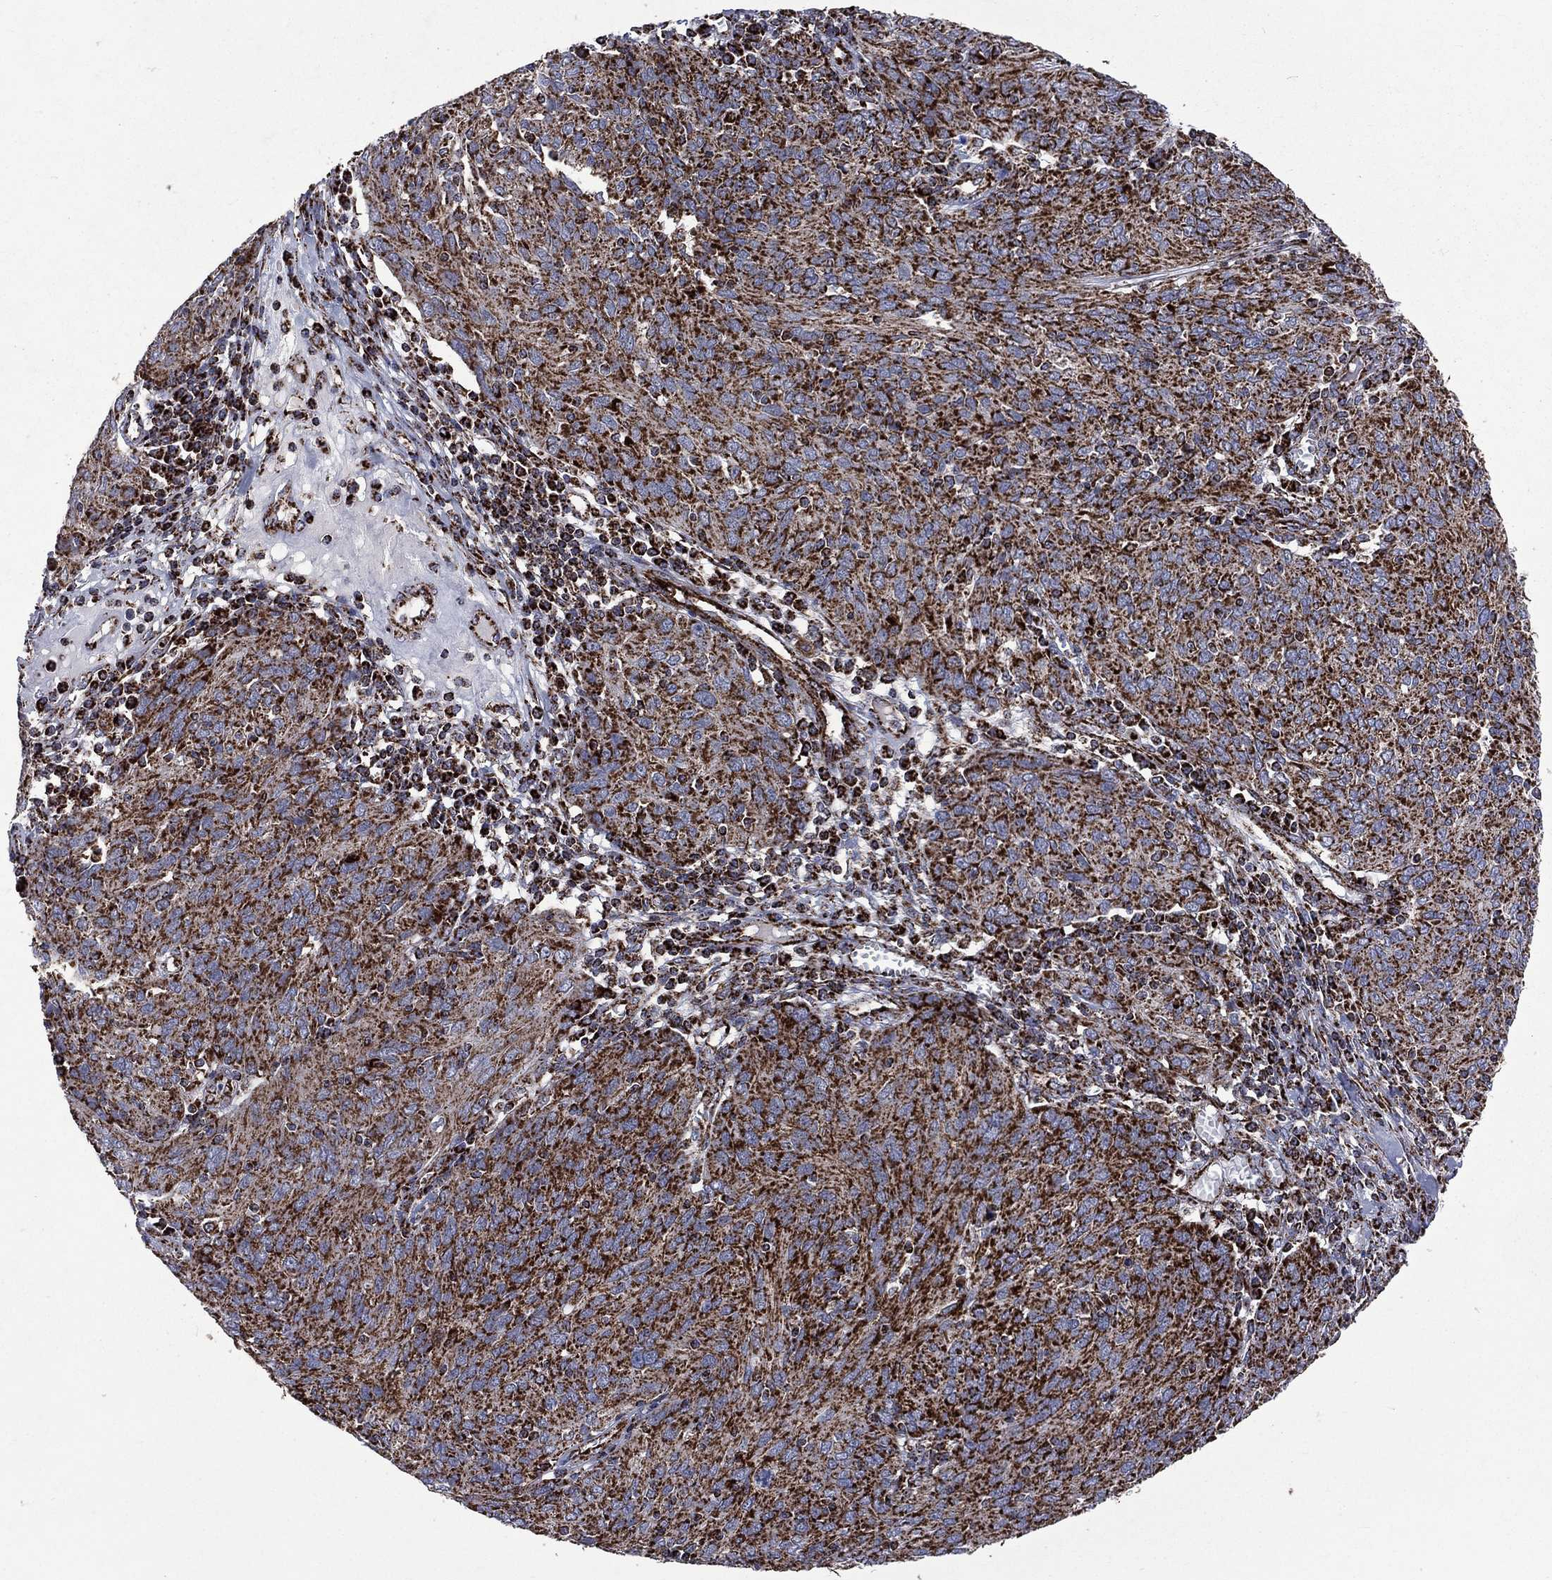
{"staining": {"intensity": "strong", "quantity": ">75%", "location": "cytoplasmic/membranous"}, "tissue": "ovarian cancer", "cell_type": "Tumor cells", "image_type": "cancer", "snomed": [{"axis": "morphology", "description": "Carcinoma, endometroid"}, {"axis": "topography", "description": "Ovary"}], "caption": "About >75% of tumor cells in ovarian cancer display strong cytoplasmic/membranous protein positivity as visualized by brown immunohistochemical staining.", "gene": "GOT2", "patient": {"sex": "female", "age": 50}}